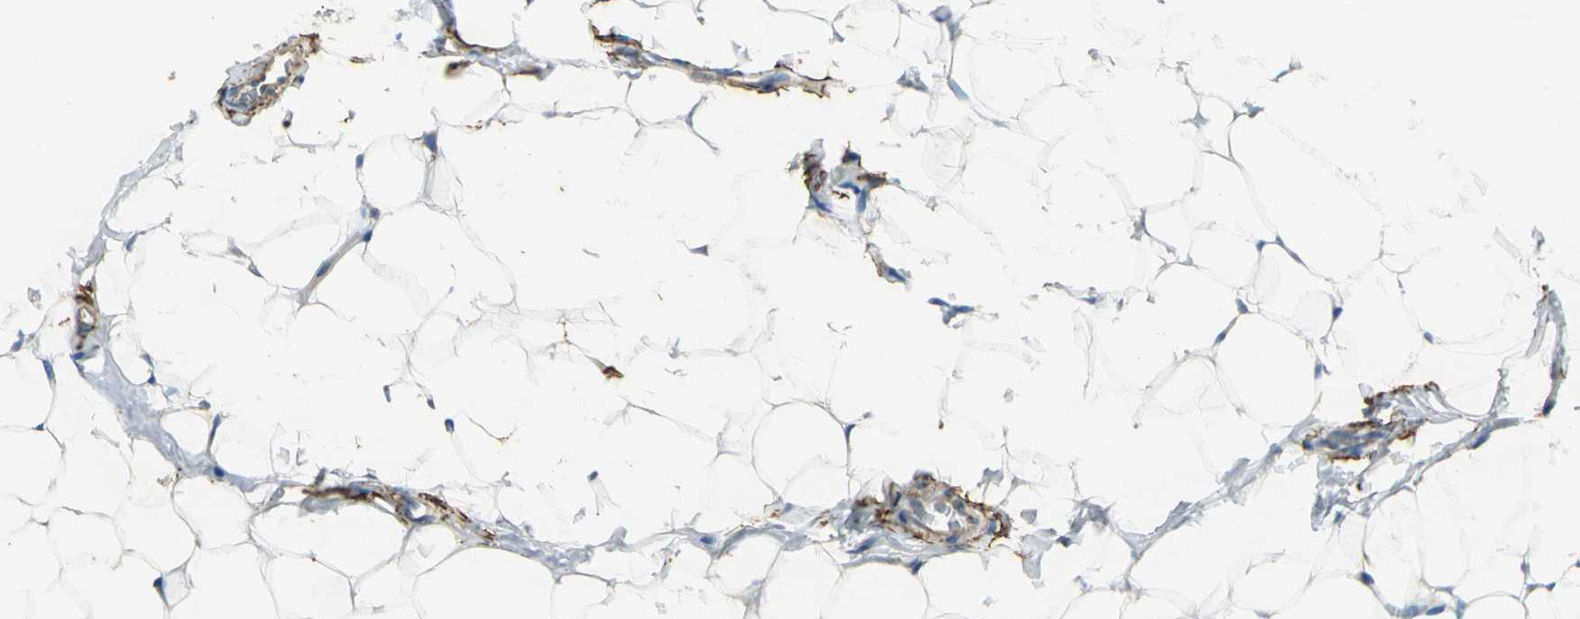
{"staining": {"intensity": "weak", "quantity": ">75%", "location": "cytoplasmic/membranous"}, "tissue": "adipose tissue", "cell_type": "Adipocytes", "image_type": "normal", "snomed": [{"axis": "morphology", "description": "Normal tissue, NOS"}, {"axis": "topography", "description": "Soft tissue"}], "caption": "IHC (DAB (3,3'-diaminobenzidine)) staining of normal adipose tissue displays weak cytoplasmic/membranous protein expression in approximately >75% of adipocytes. (IHC, brightfield microscopy, high magnification).", "gene": "SLC16A7", "patient": {"sex": "male", "age": 26}}